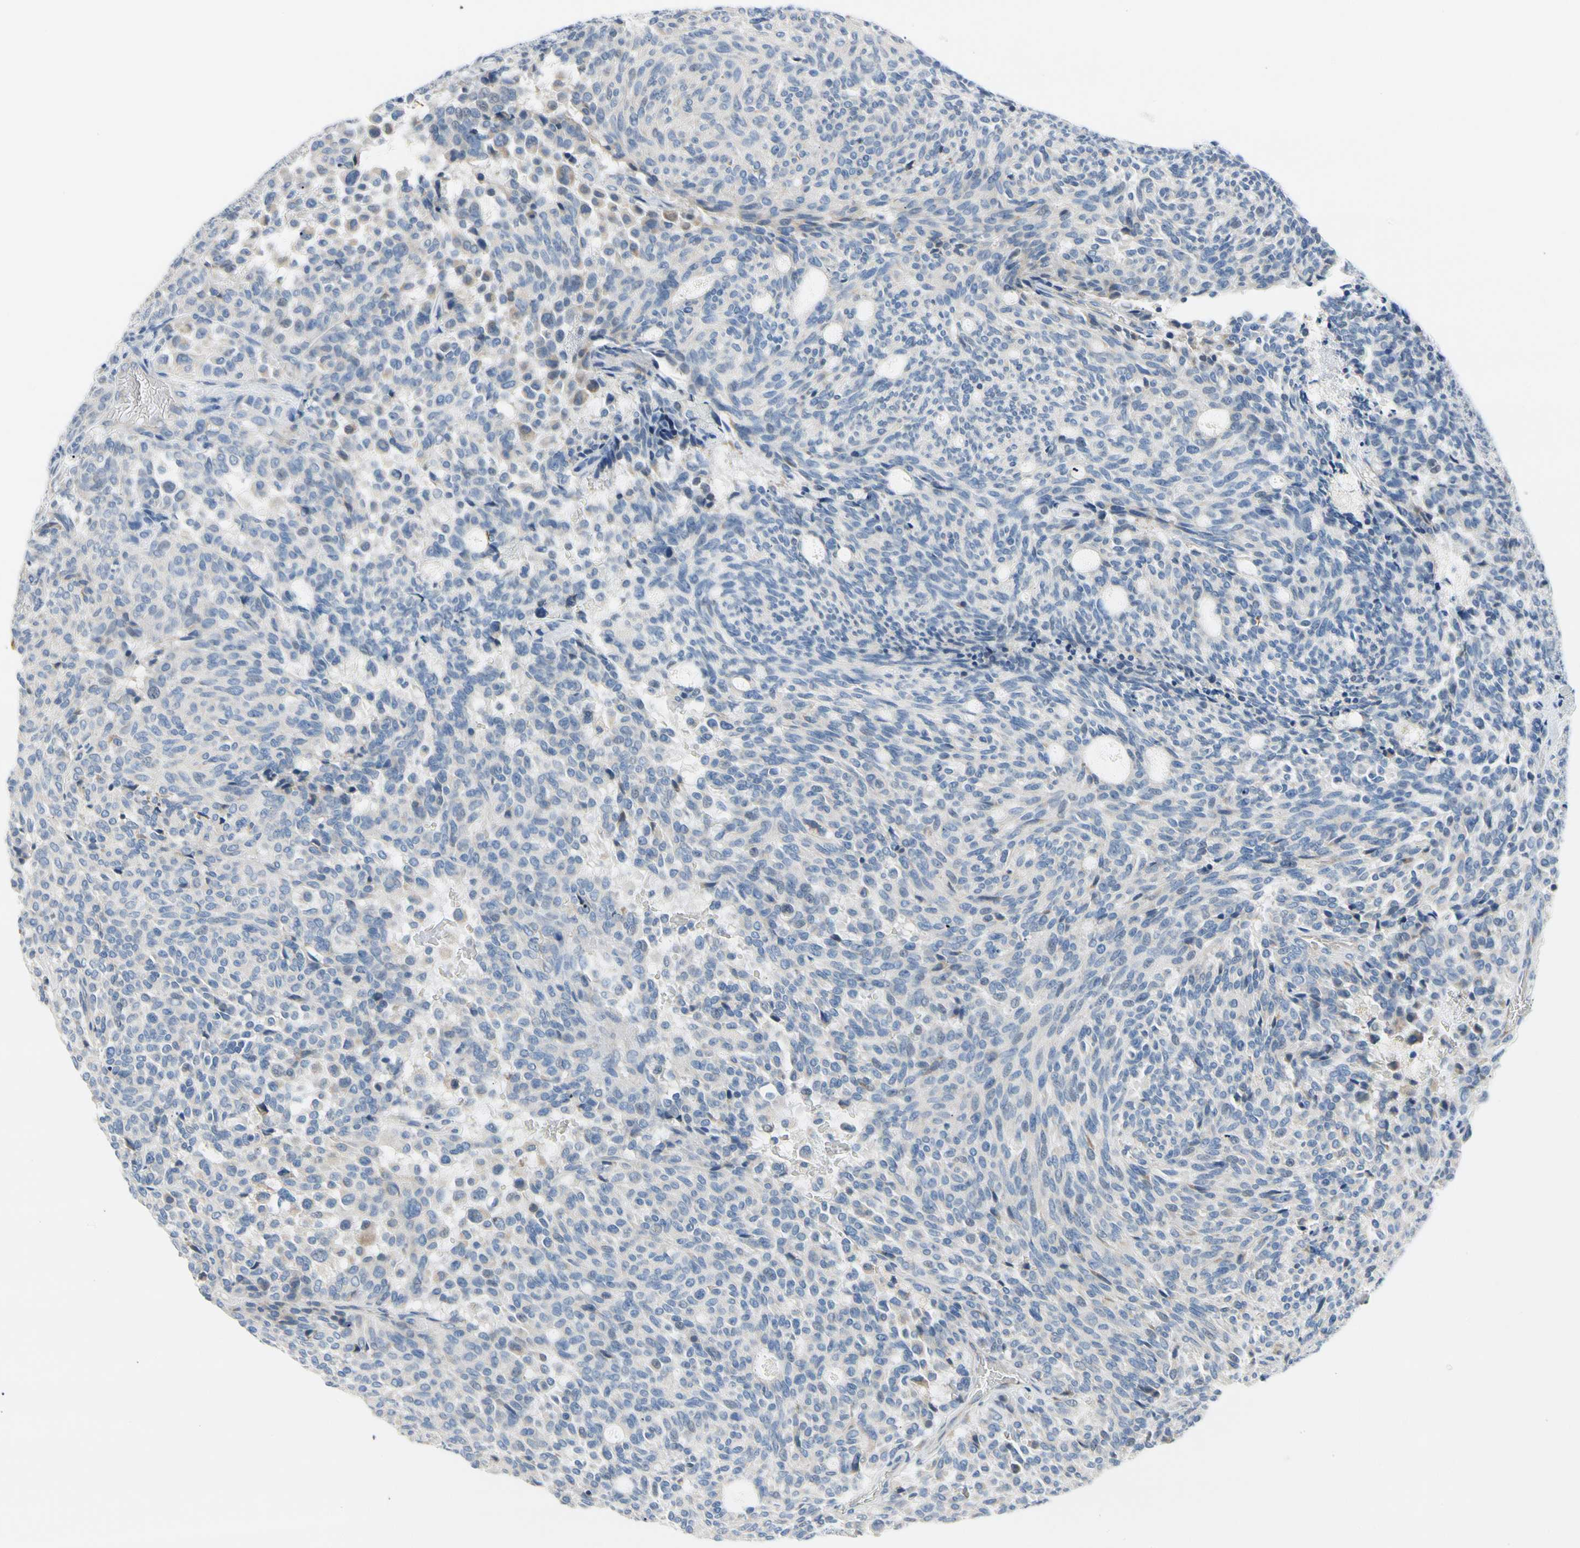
{"staining": {"intensity": "negative", "quantity": "none", "location": "none"}, "tissue": "carcinoid", "cell_type": "Tumor cells", "image_type": "cancer", "snomed": [{"axis": "morphology", "description": "Carcinoid, malignant, NOS"}, {"axis": "topography", "description": "Pancreas"}], "caption": "Photomicrograph shows no significant protein expression in tumor cells of carcinoid.", "gene": "STXBP1", "patient": {"sex": "female", "age": 54}}